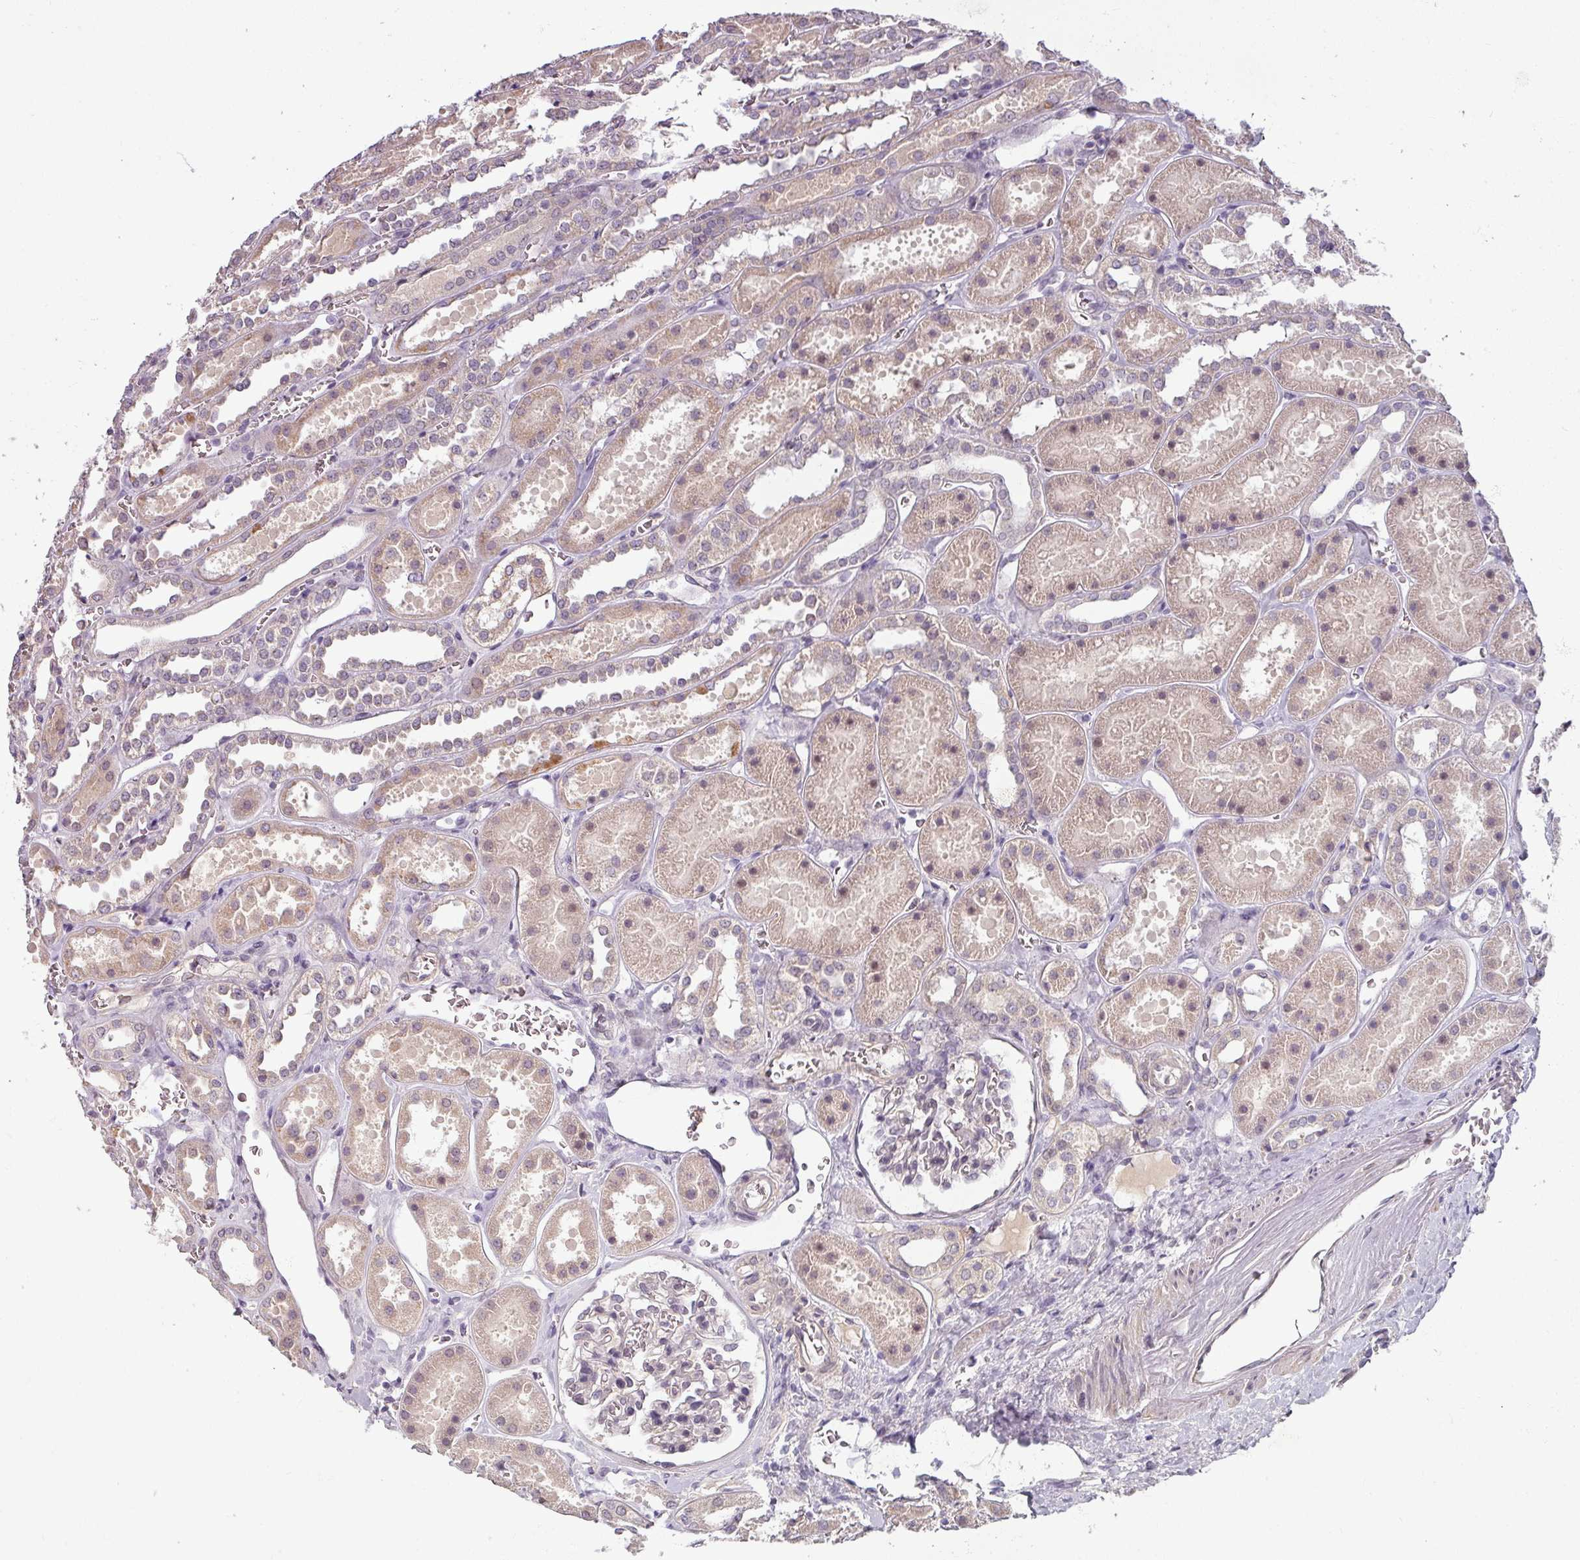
{"staining": {"intensity": "weak", "quantity": "25%-75%", "location": "nuclear"}, "tissue": "kidney", "cell_type": "Cells in glomeruli", "image_type": "normal", "snomed": [{"axis": "morphology", "description": "Normal tissue, NOS"}, {"axis": "topography", "description": "Kidney"}], "caption": "The histopathology image reveals immunohistochemical staining of normal kidney. There is weak nuclear staining is seen in approximately 25%-75% of cells in glomeruli.", "gene": "UVSSA", "patient": {"sex": "female", "age": 41}}